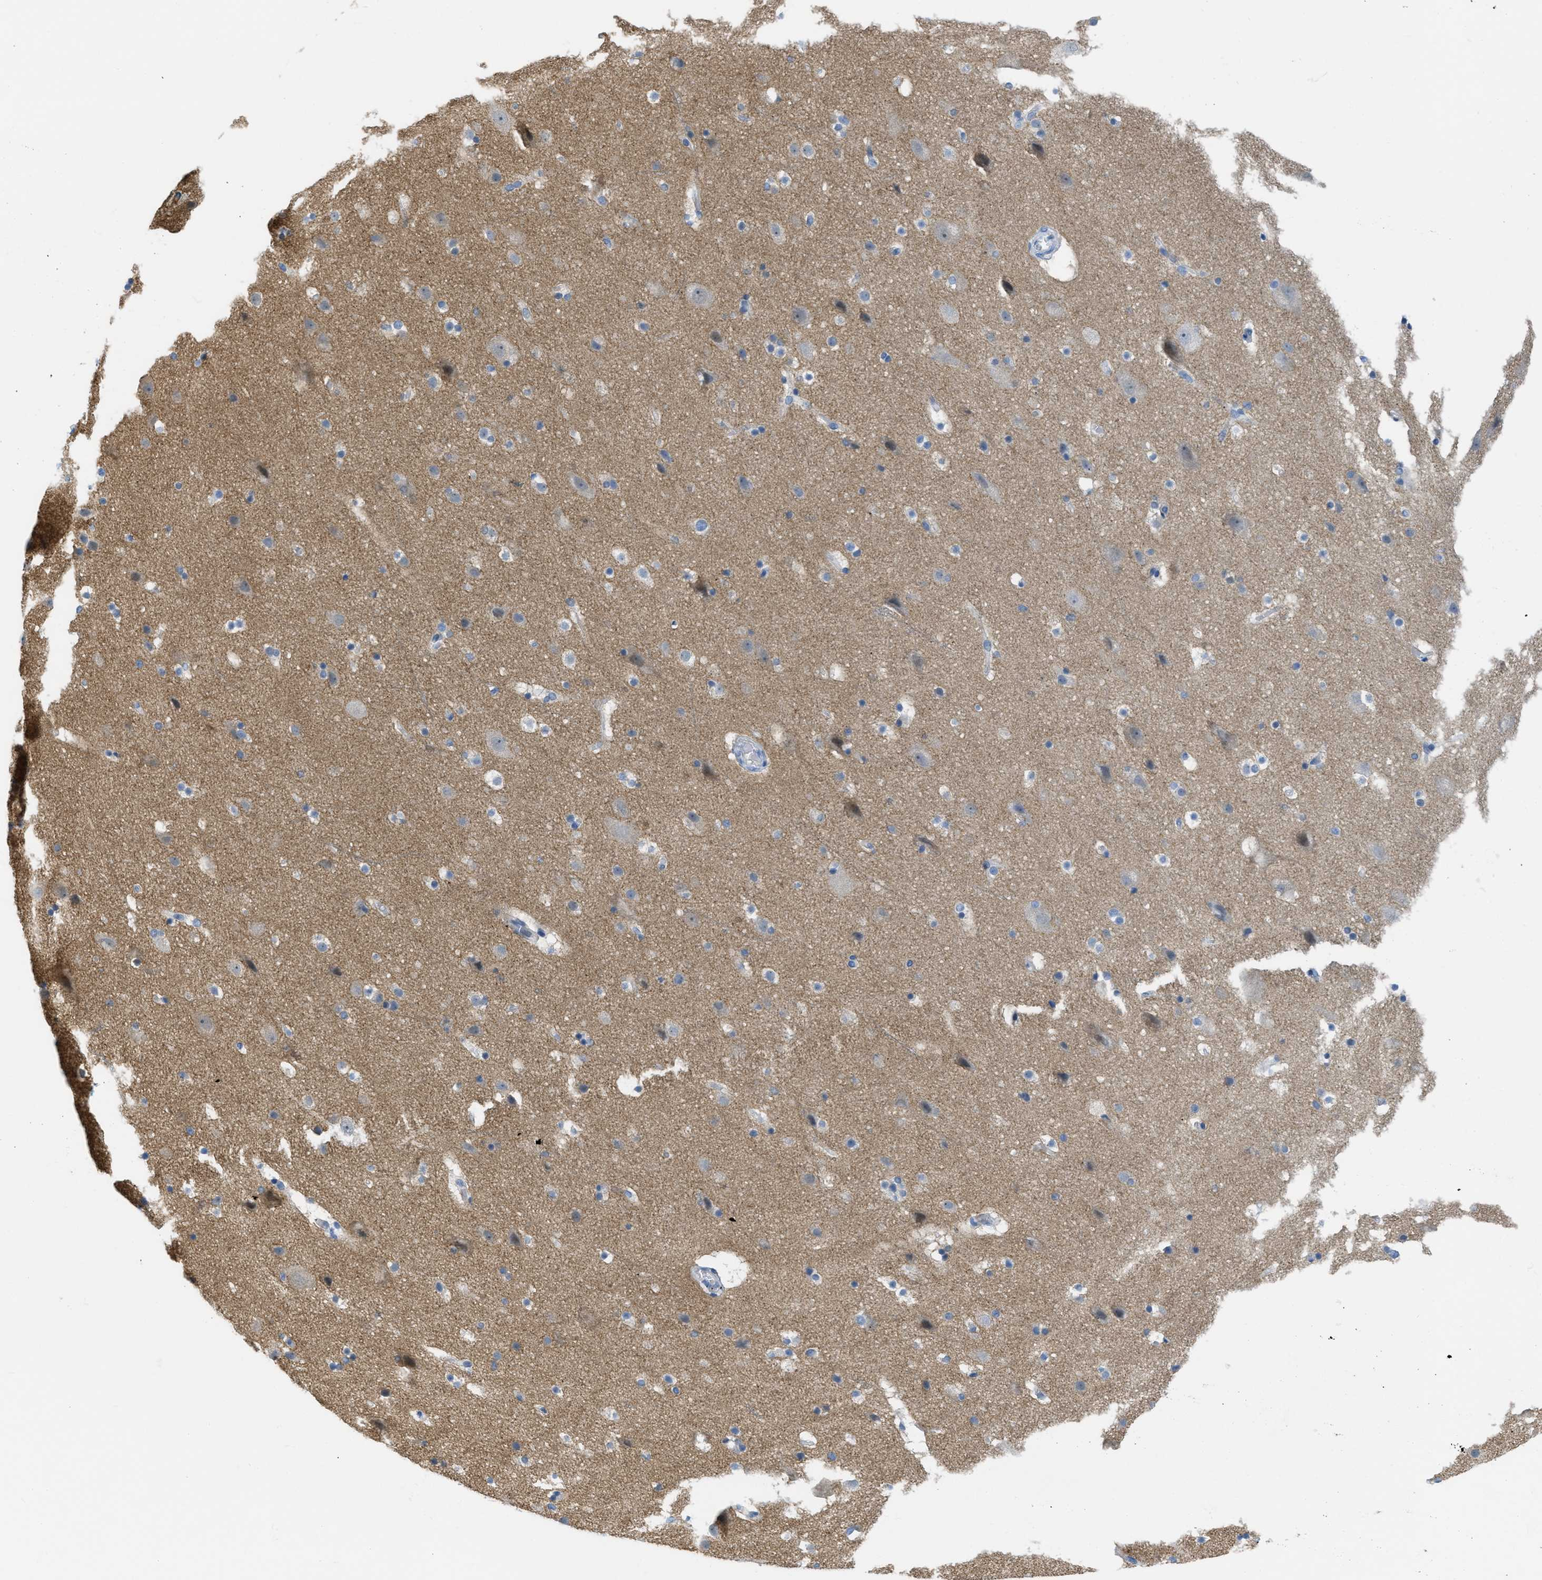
{"staining": {"intensity": "negative", "quantity": "none", "location": "none"}, "tissue": "cerebral cortex", "cell_type": "Endothelial cells", "image_type": "normal", "snomed": [{"axis": "morphology", "description": "Normal tissue, NOS"}, {"axis": "topography", "description": "Cerebral cortex"}], "caption": "This photomicrograph is of unremarkable cerebral cortex stained with immunohistochemistry (IHC) to label a protein in brown with the nuclei are counter-stained blue. There is no expression in endothelial cells. Brightfield microscopy of immunohistochemistry (IHC) stained with DAB (3,3'-diaminobenzidine) (brown) and hematoxylin (blue), captured at high magnification.", "gene": "ASGR1", "patient": {"sex": "male", "age": 45}}